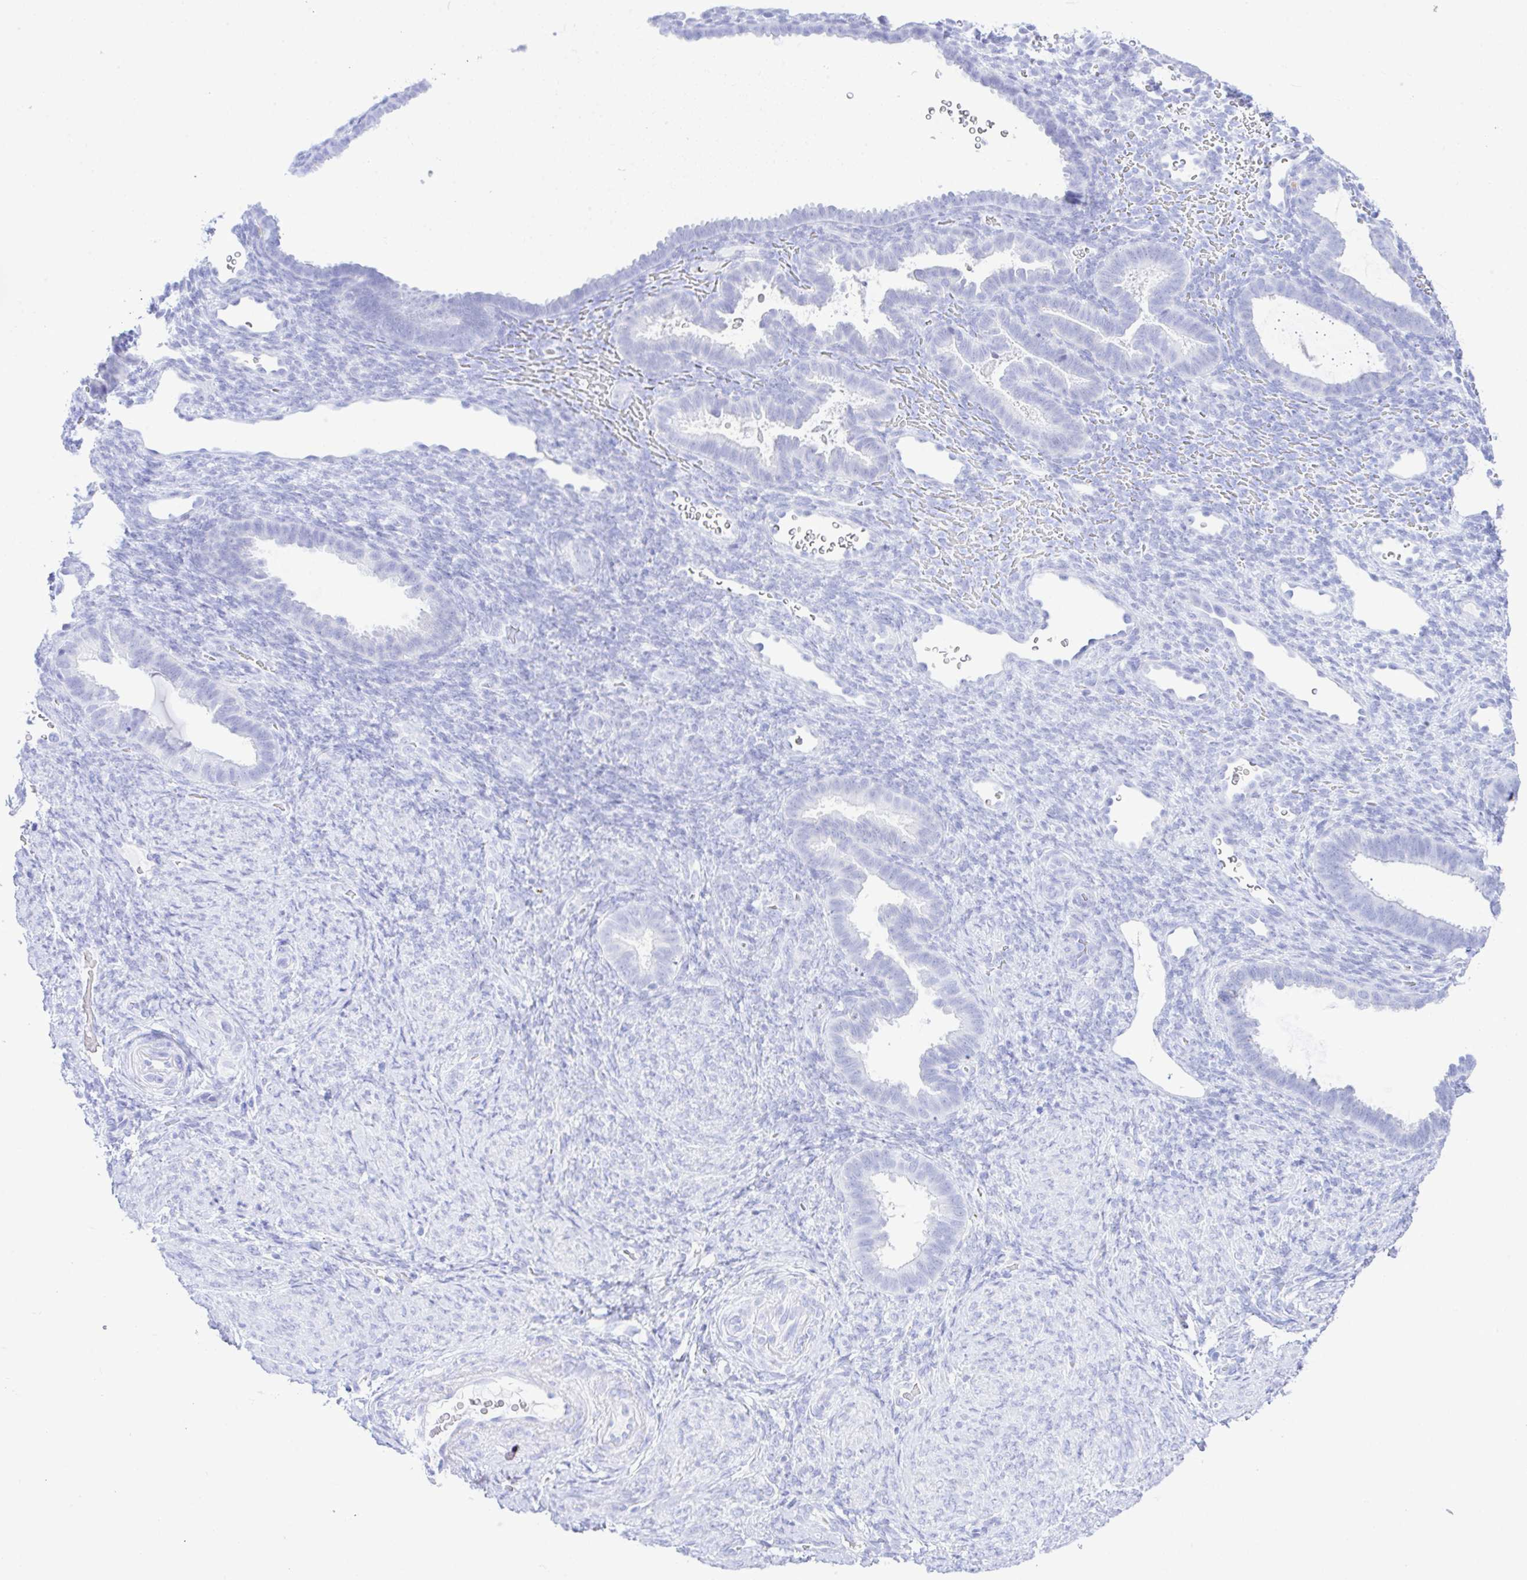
{"staining": {"intensity": "negative", "quantity": "none", "location": "none"}, "tissue": "endometrium", "cell_type": "Cells in endometrial stroma", "image_type": "normal", "snomed": [{"axis": "morphology", "description": "Normal tissue, NOS"}, {"axis": "topography", "description": "Endometrium"}], "caption": "Immunohistochemical staining of unremarkable endometrium demonstrates no significant staining in cells in endometrial stroma.", "gene": "SELENOV", "patient": {"sex": "female", "age": 34}}